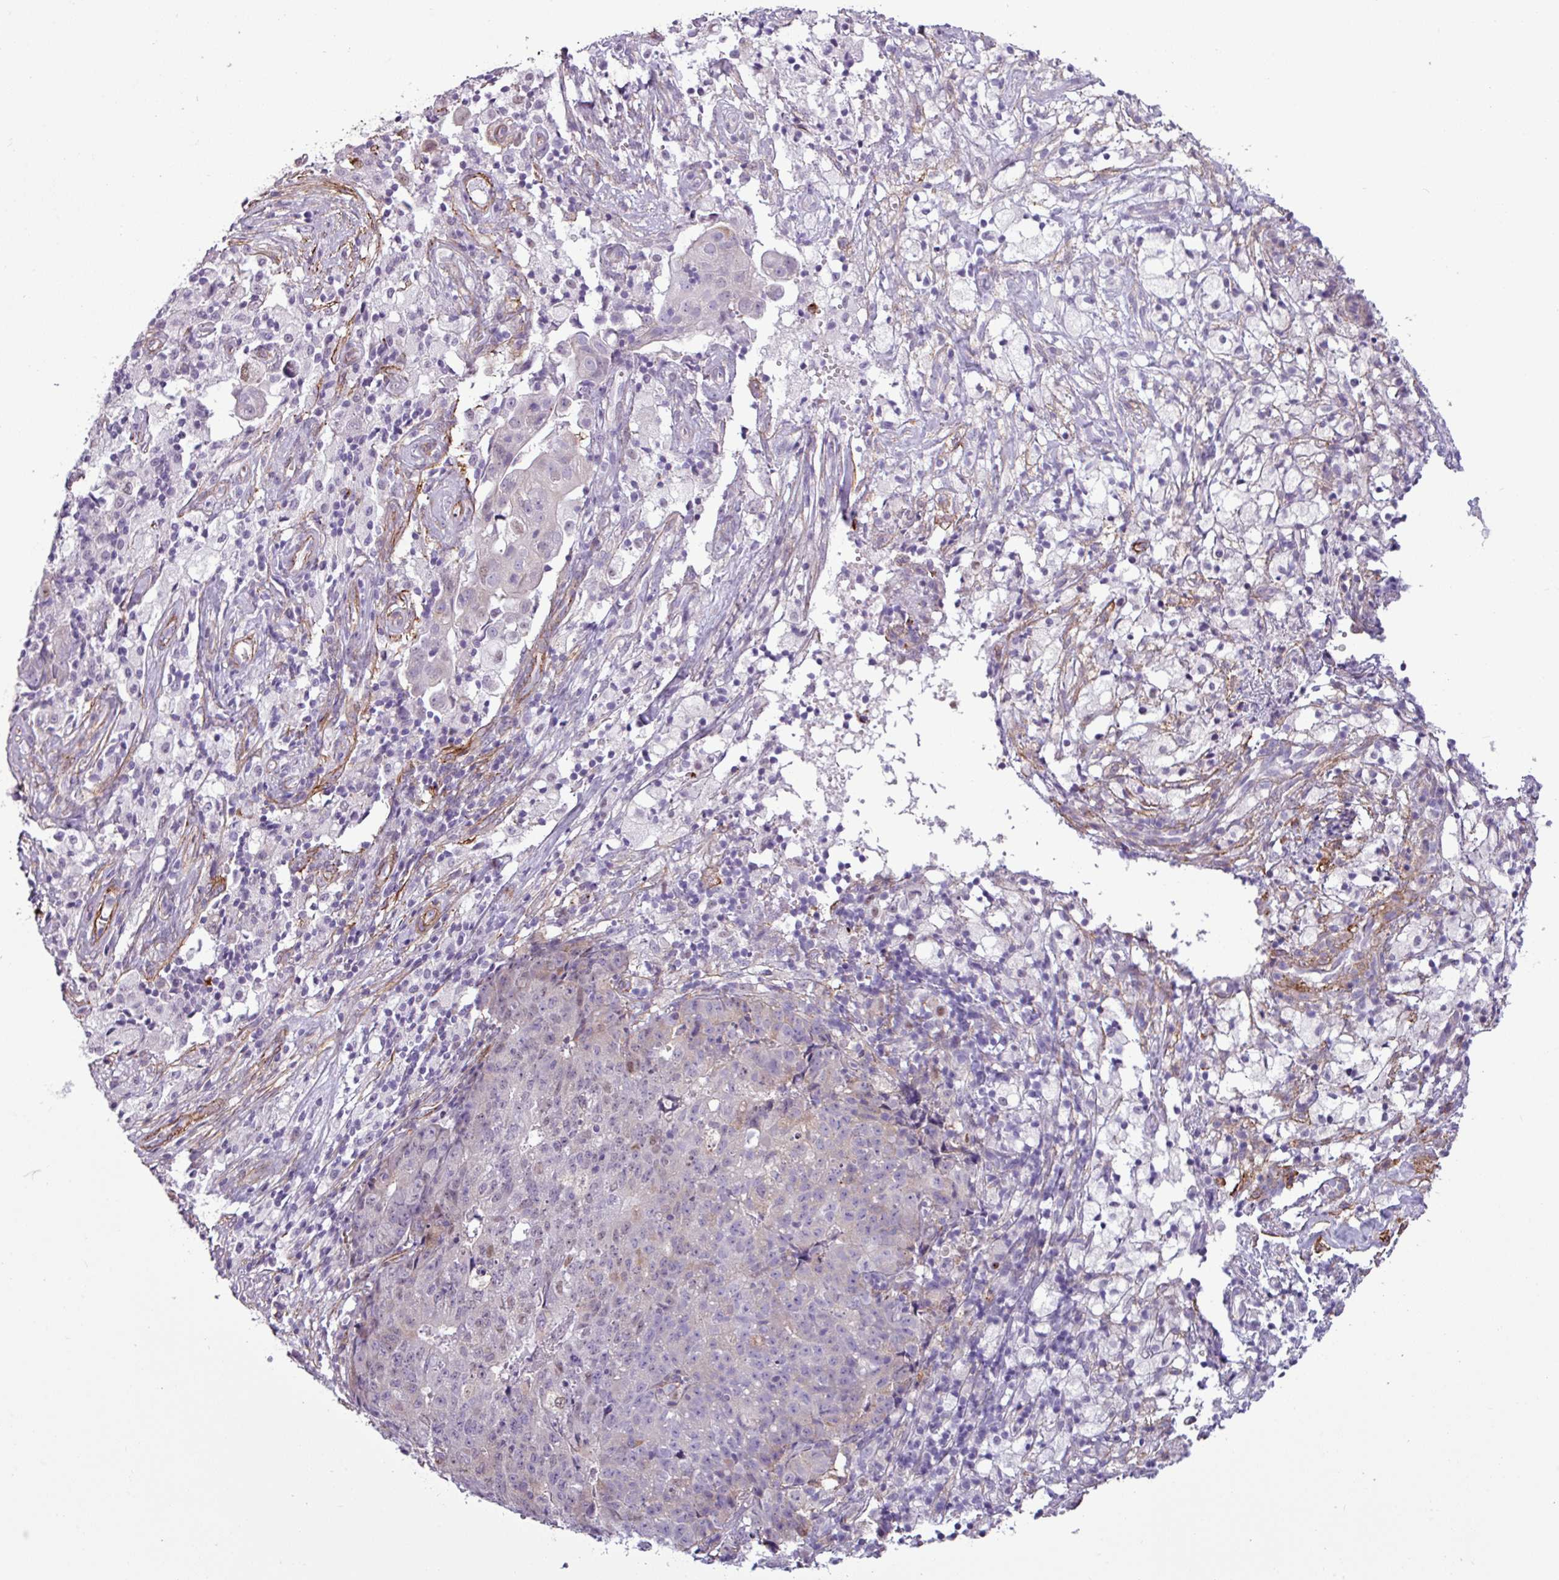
{"staining": {"intensity": "negative", "quantity": "none", "location": "none"}, "tissue": "ovarian cancer", "cell_type": "Tumor cells", "image_type": "cancer", "snomed": [{"axis": "morphology", "description": "Carcinoma, endometroid"}, {"axis": "topography", "description": "Ovary"}], "caption": "This is an immunohistochemistry (IHC) micrograph of endometroid carcinoma (ovarian). There is no expression in tumor cells.", "gene": "ATP10A", "patient": {"sex": "female", "age": 42}}